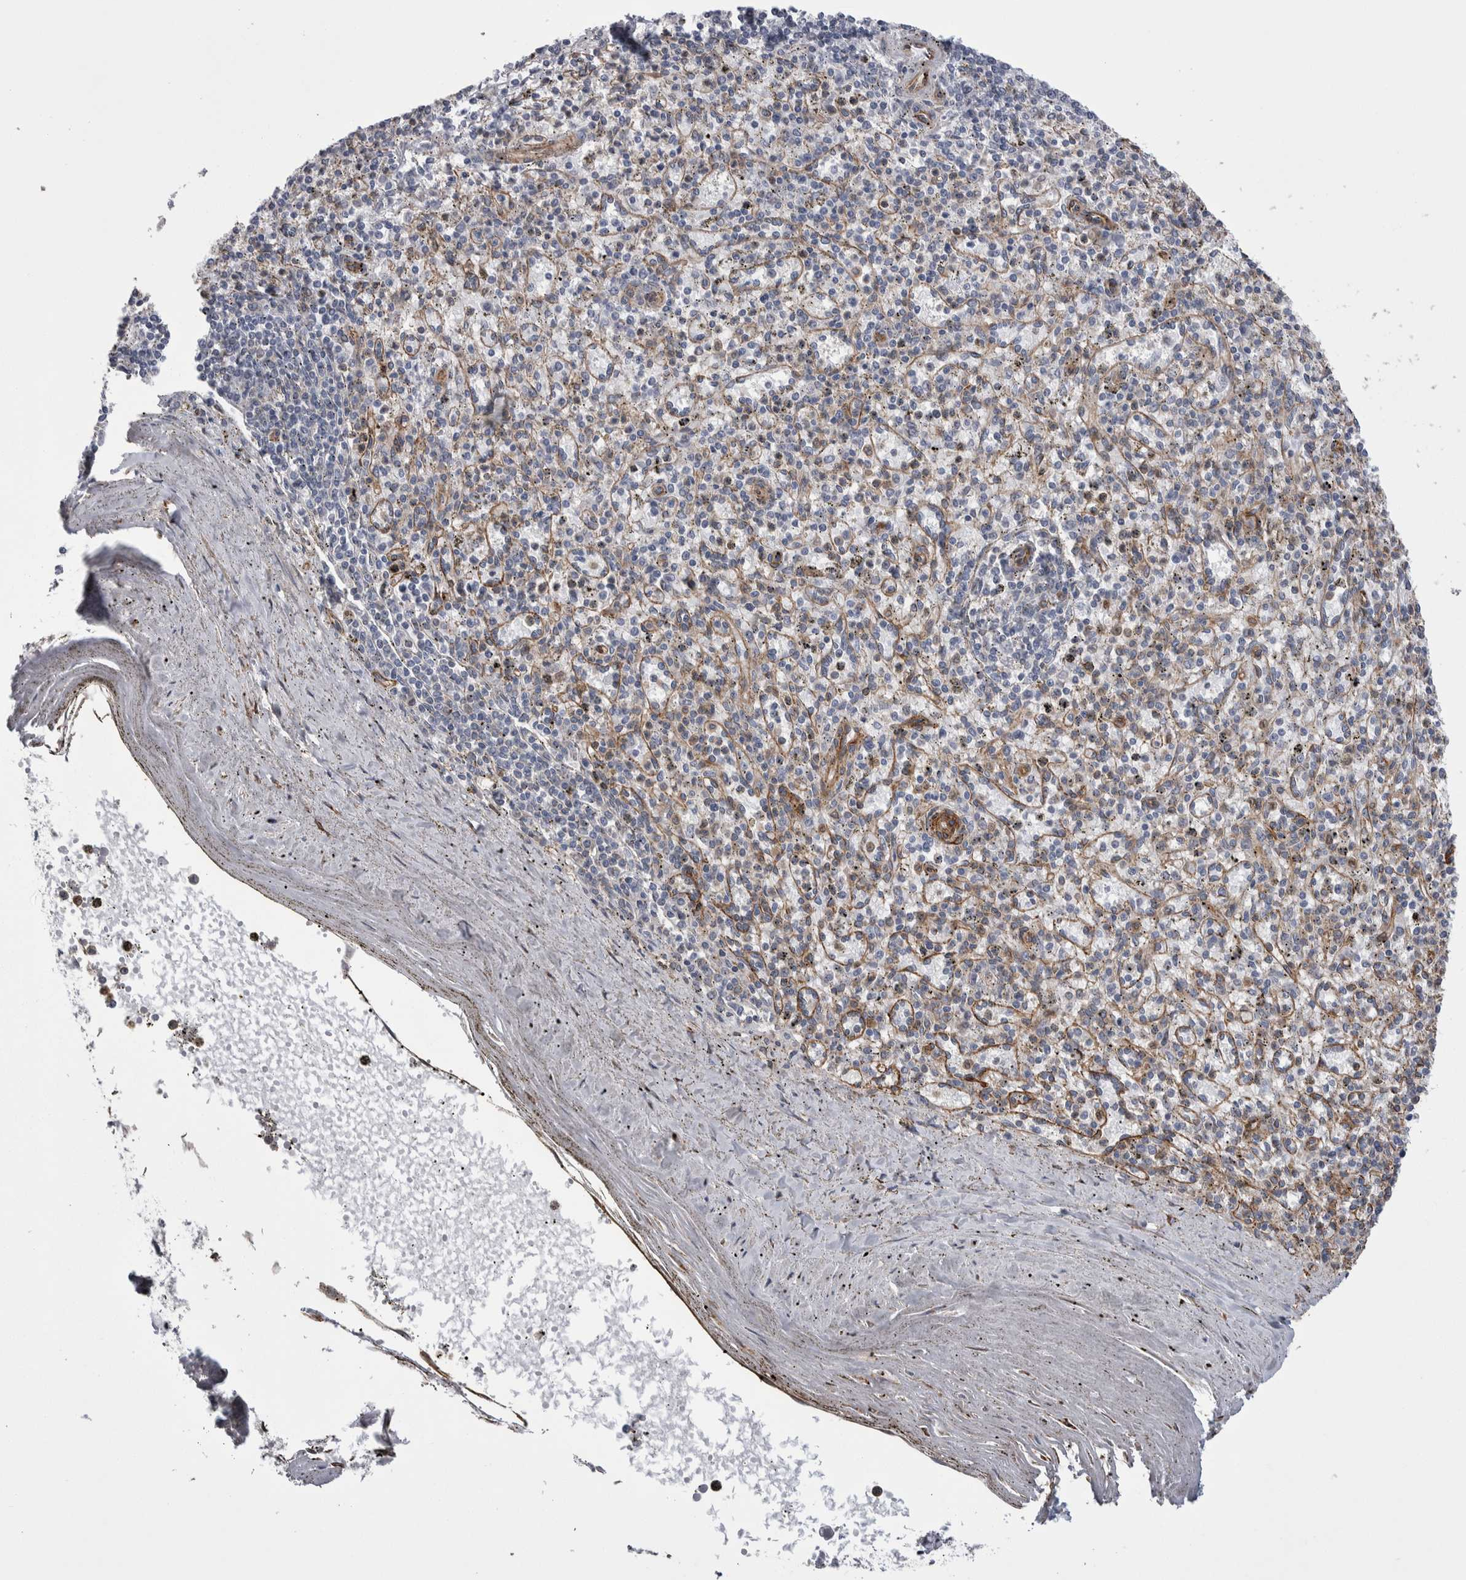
{"staining": {"intensity": "weak", "quantity": "<25%", "location": "cytoplasmic/membranous"}, "tissue": "spleen", "cell_type": "Cells in red pulp", "image_type": "normal", "snomed": [{"axis": "morphology", "description": "Normal tissue, NOS"}, {"axis": "topography", "description": "Spleen"}], "caption": "Photomicrograph shows no protein positivity in cells in red pulp of normal spleen. (Stains: DAB (3,3'-diaminobenzidine) immunohistochemistry with hematoxylin counter stain, Microscopy: brightfield microscopy at high magnification).", "gene": "KIF12", "patient": {"sex": "male", "age": 72}}